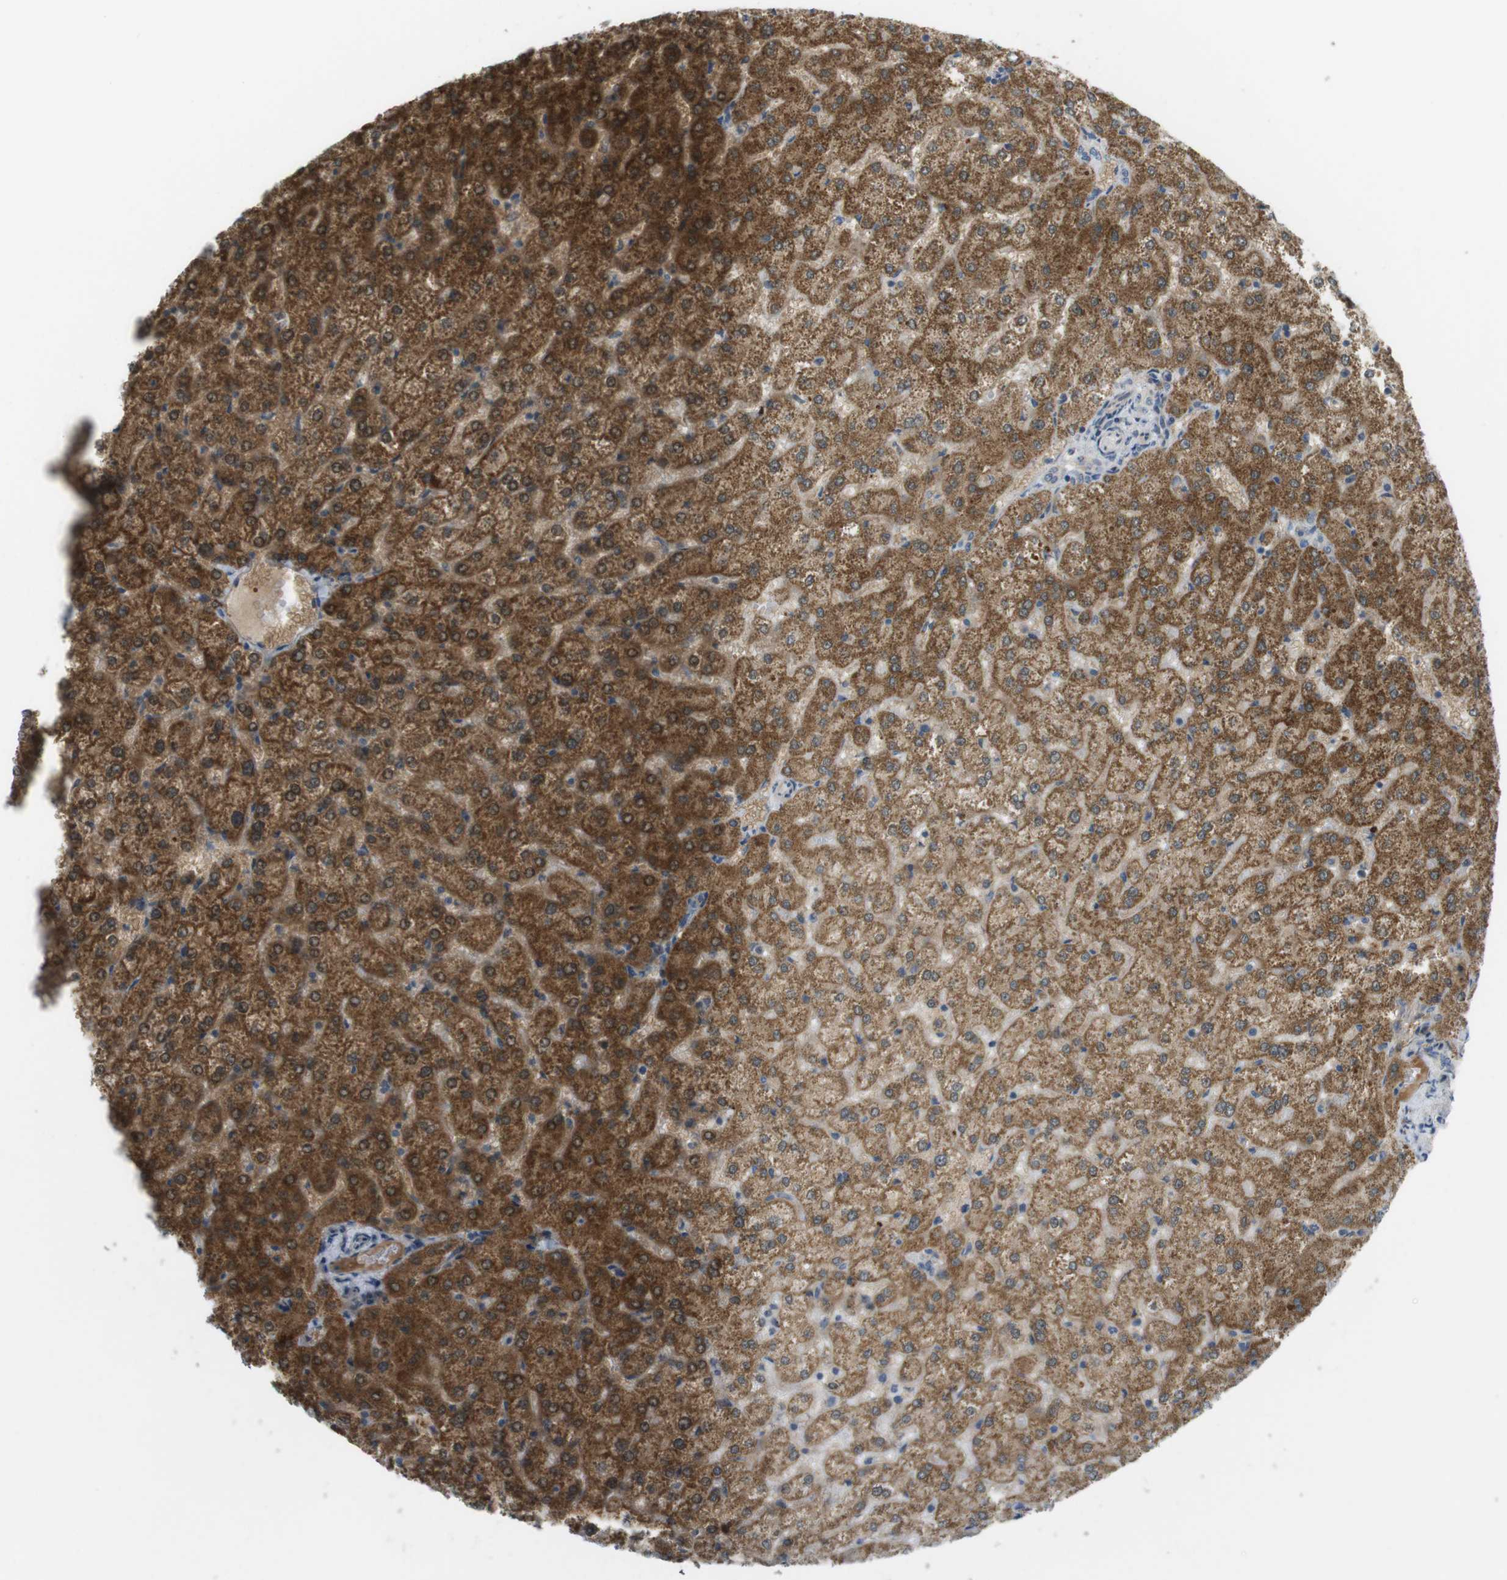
{"staining": {"intensity": "negative", "quantity": "none", "location": "none"}, "tissue": "liver", "cell_type": "Cholangiocytes", "image_type": "normal", "snomed": [{"axis": "morphology", "description": "Normal tissue, NOS"}, {"axis": "topography", "description": "Liver"}], "caption": "High power microscopy histopathology image of an IHC image of benign liver, revealing no significant staining in cholangiocytes.", "gene": "ZDHHC20", "patient": {"sex": "female", "age": 32}}